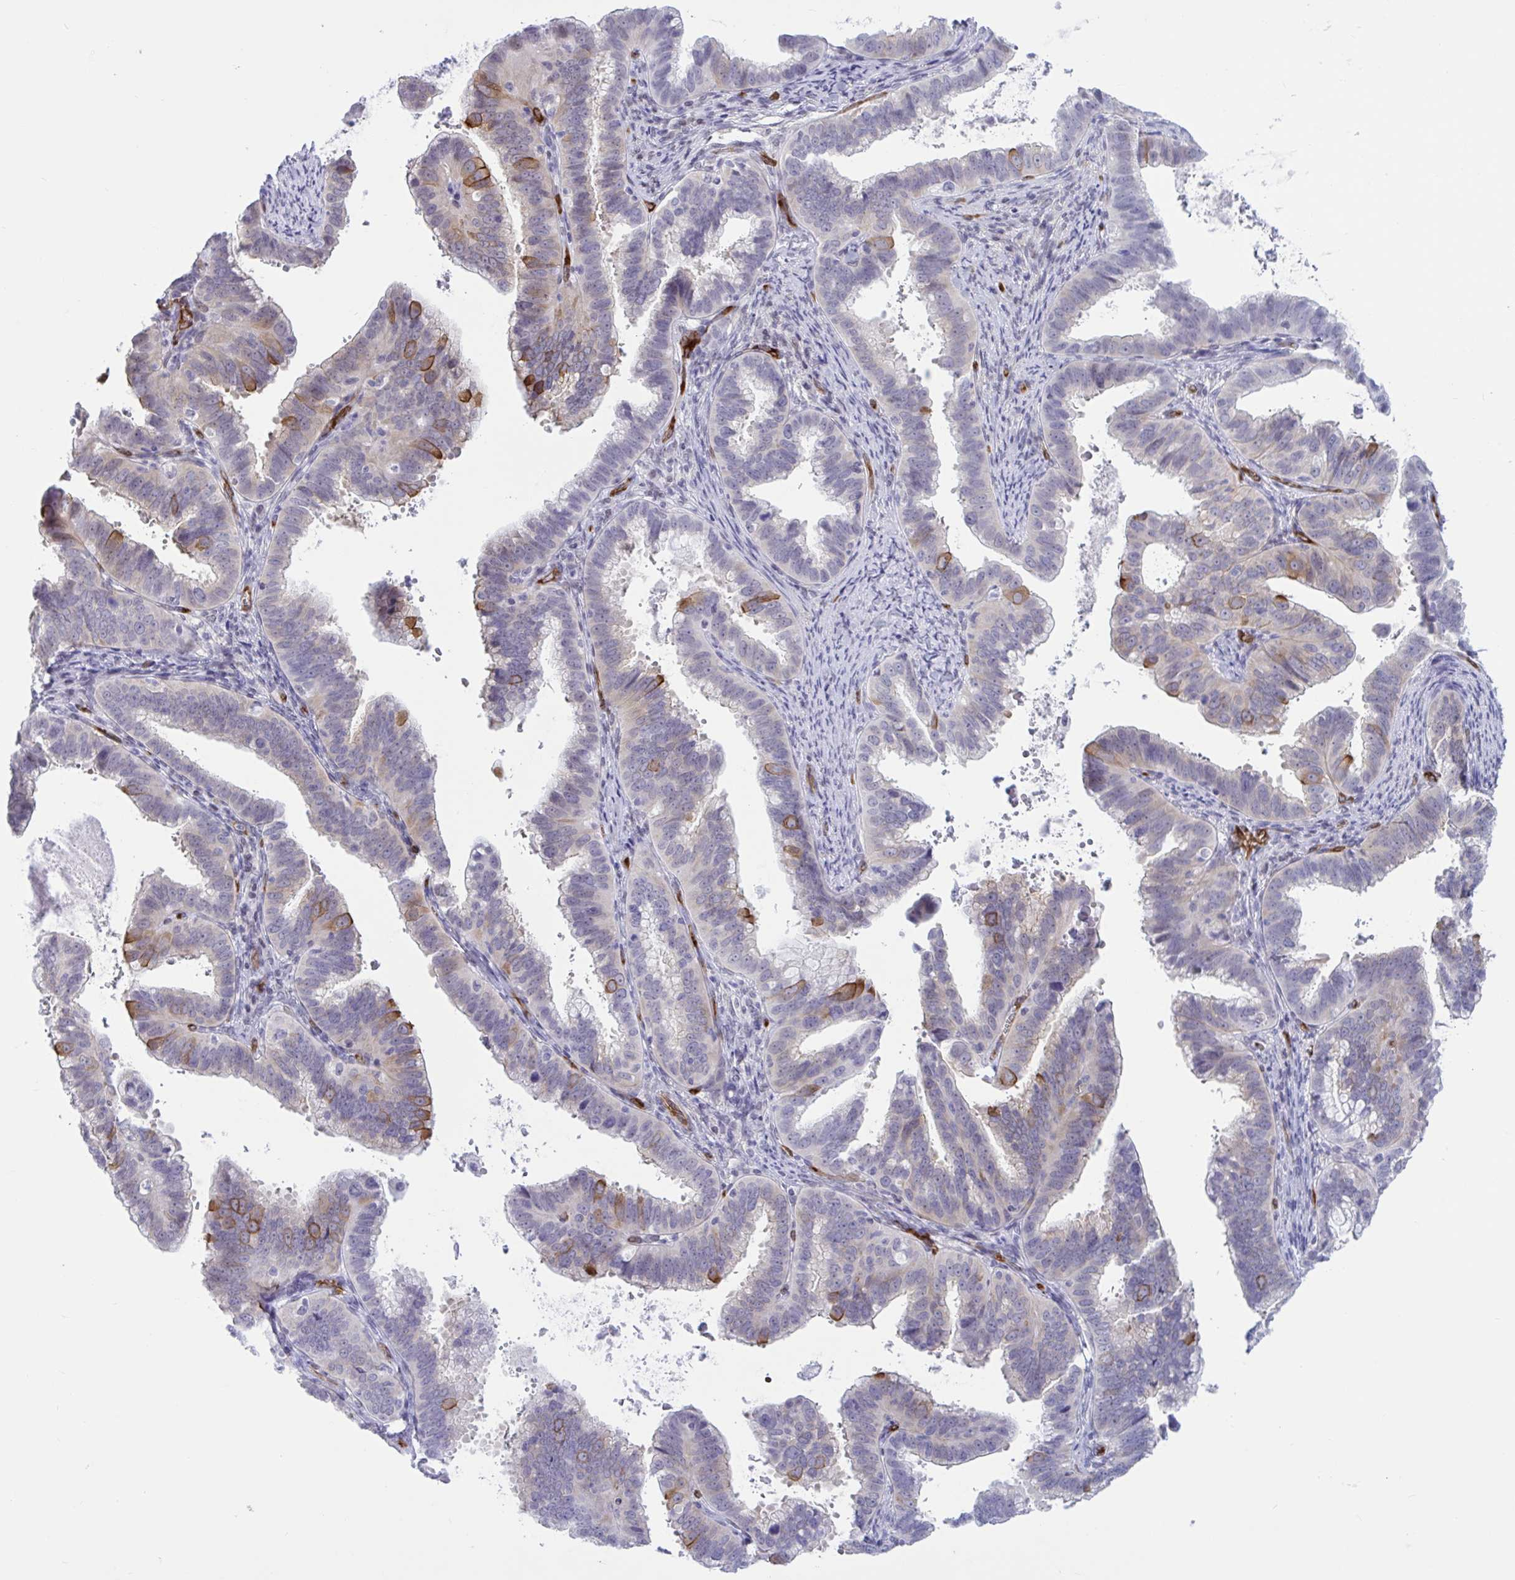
{"staining": {"intensity": "moderate", "quantity": "<25%", "location": "cytoplasmic/membranous"}, "tissue": "cervical cancer", "cell_type": "Tumor cells", "image_type": "cancer", "snomed": [{"axis": "morphology", "description": "Adenocarcinoma, NOS"}, {"axis": "topography", "description": "Cervix"}], "caption": "High-magnification brightfield microscopy of adenocarcinoma (cervical) stained with DAB (brown) and counterstained with hematoxylin (blue). tumor cells exhibit moderate cytoplasmic/membranous staining is present in about<25% of cells.", "gene": "EML1", "patient": {"sex": "female", "age": 61}}